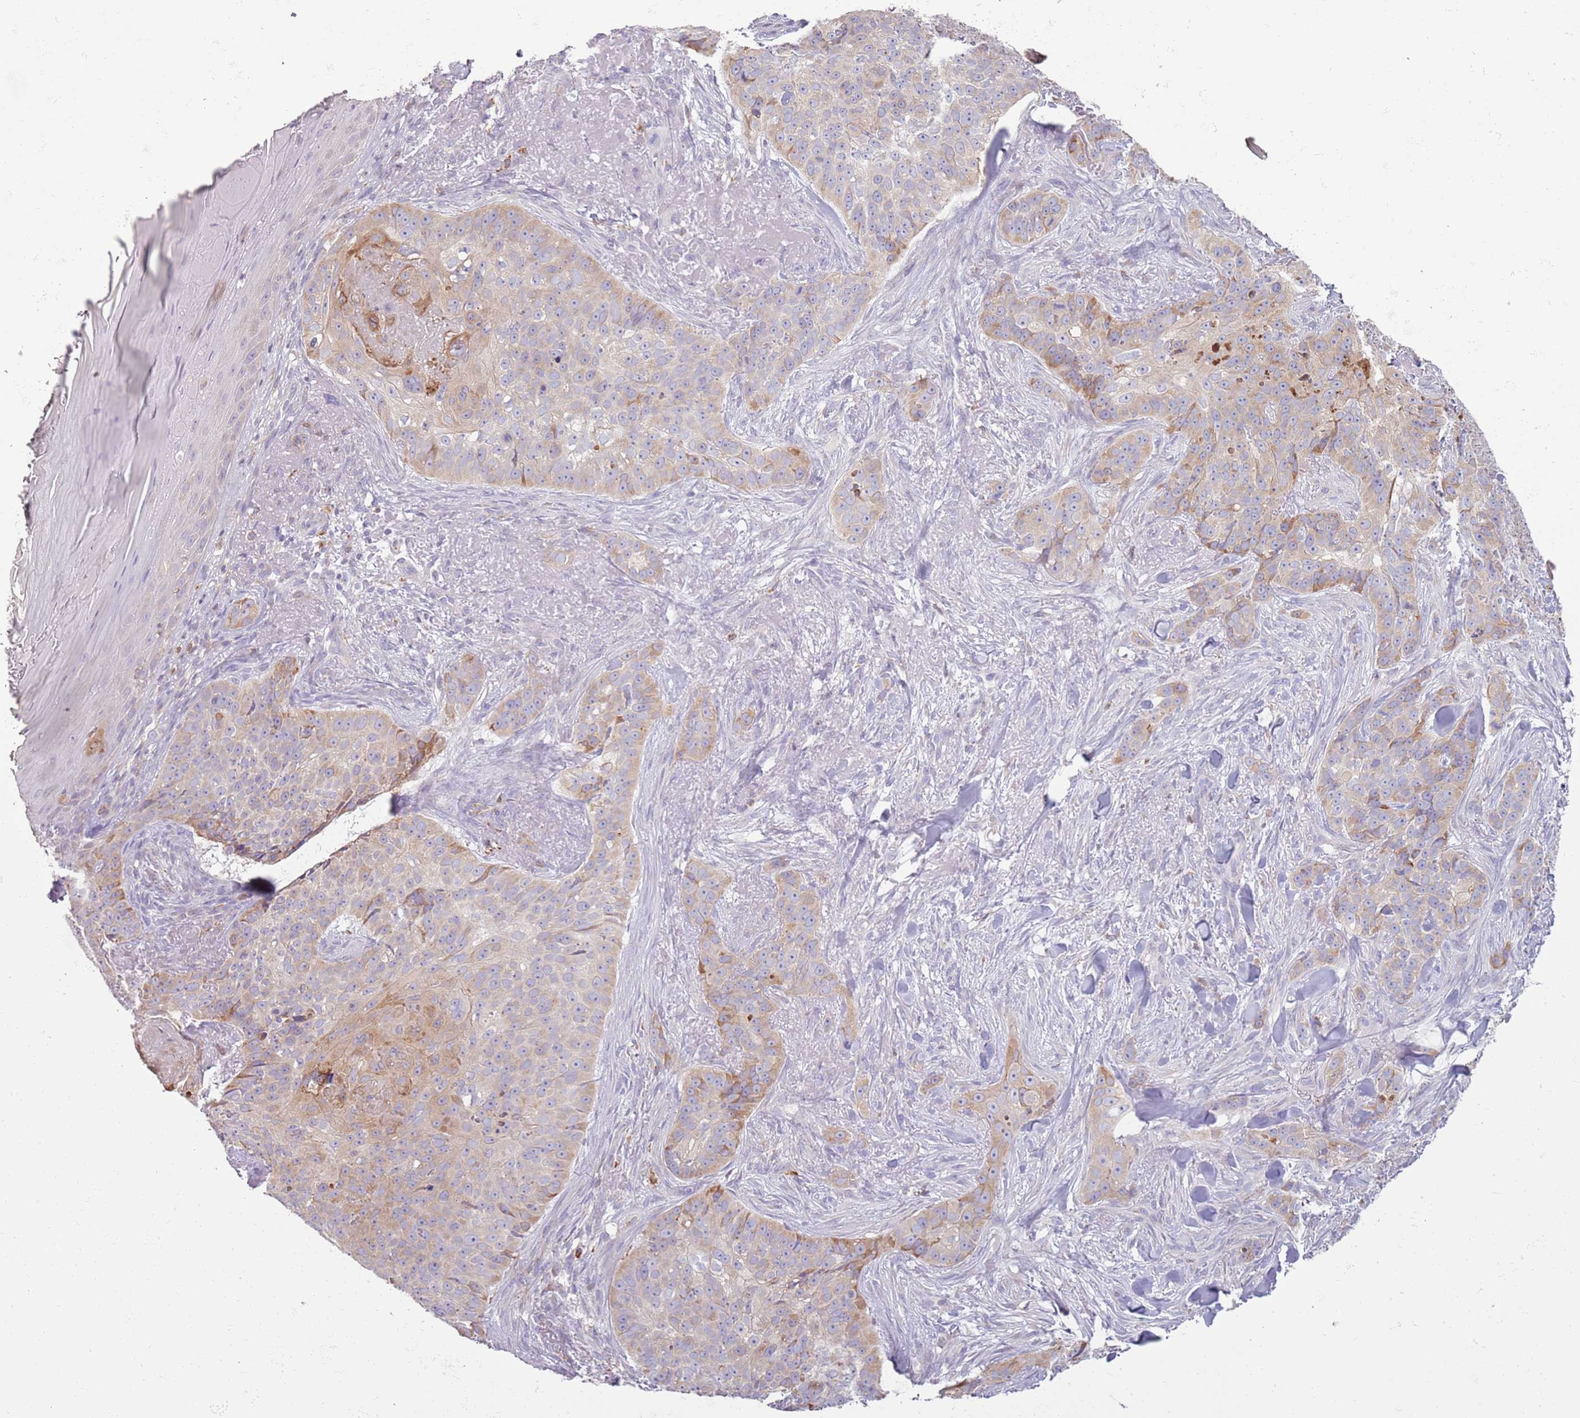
{"staining": {"intensity": "moderate", "quantity": "<25%", "location": "cytoplasmic/membranous"}, "tissue": "skin cancer", "cell_type": "Tumor cells", "image_type": "cancer", "snomed": [{"axis": "morphology", "description": "Basal cell carcinoma"}, {"axis": "topography", "description": "Skin"}], "caption": "Immunohistochemistry photomicrograph of human skin basal cell carcinoma stained for a protein (brown), which shows low levels of moderate cytoplasmic/membranous expression in approximately <25% of tumor cells.", "gene": "OAF", "patient": {"sex": "female", "age": 92}}